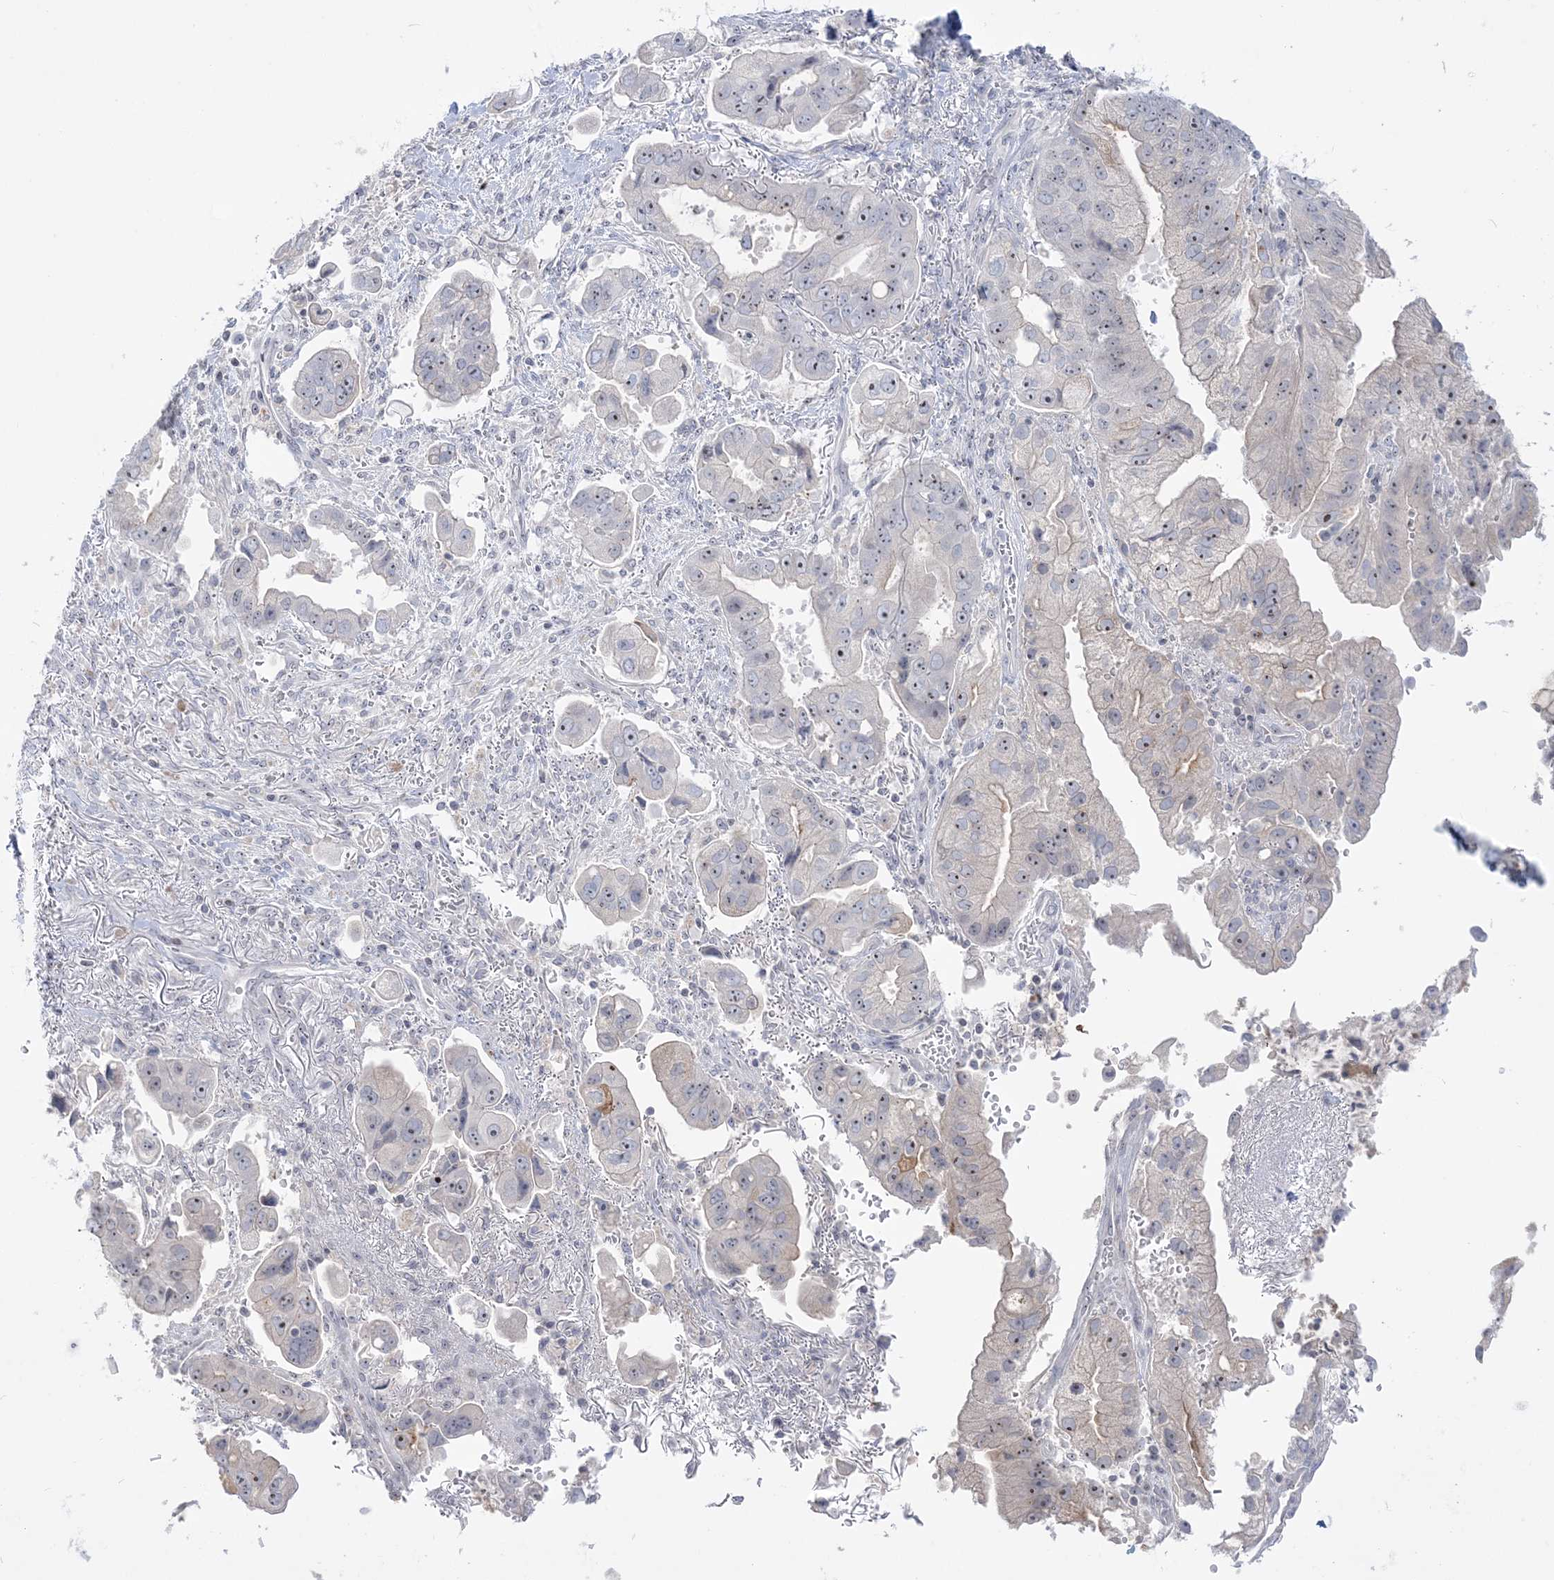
{"staining": {"intensity": "negative", "quantity": "none", "location": "none"}, "tissue": "stomach cancer", "cell_type": "Tumor cells", "image_type": "cancer", "snomed": [{"axis": "morphology", "description": "Adenocarcinoma, NOS"}, {"axis": "topography", "description": "Stomach"}], "caption": "Tumor cells are negative for brown protein staining in stomach cancer. Nuclei are stained in blue.", "gene": "SH3BP4", "patient": {"sex": "male", "age": 62}}